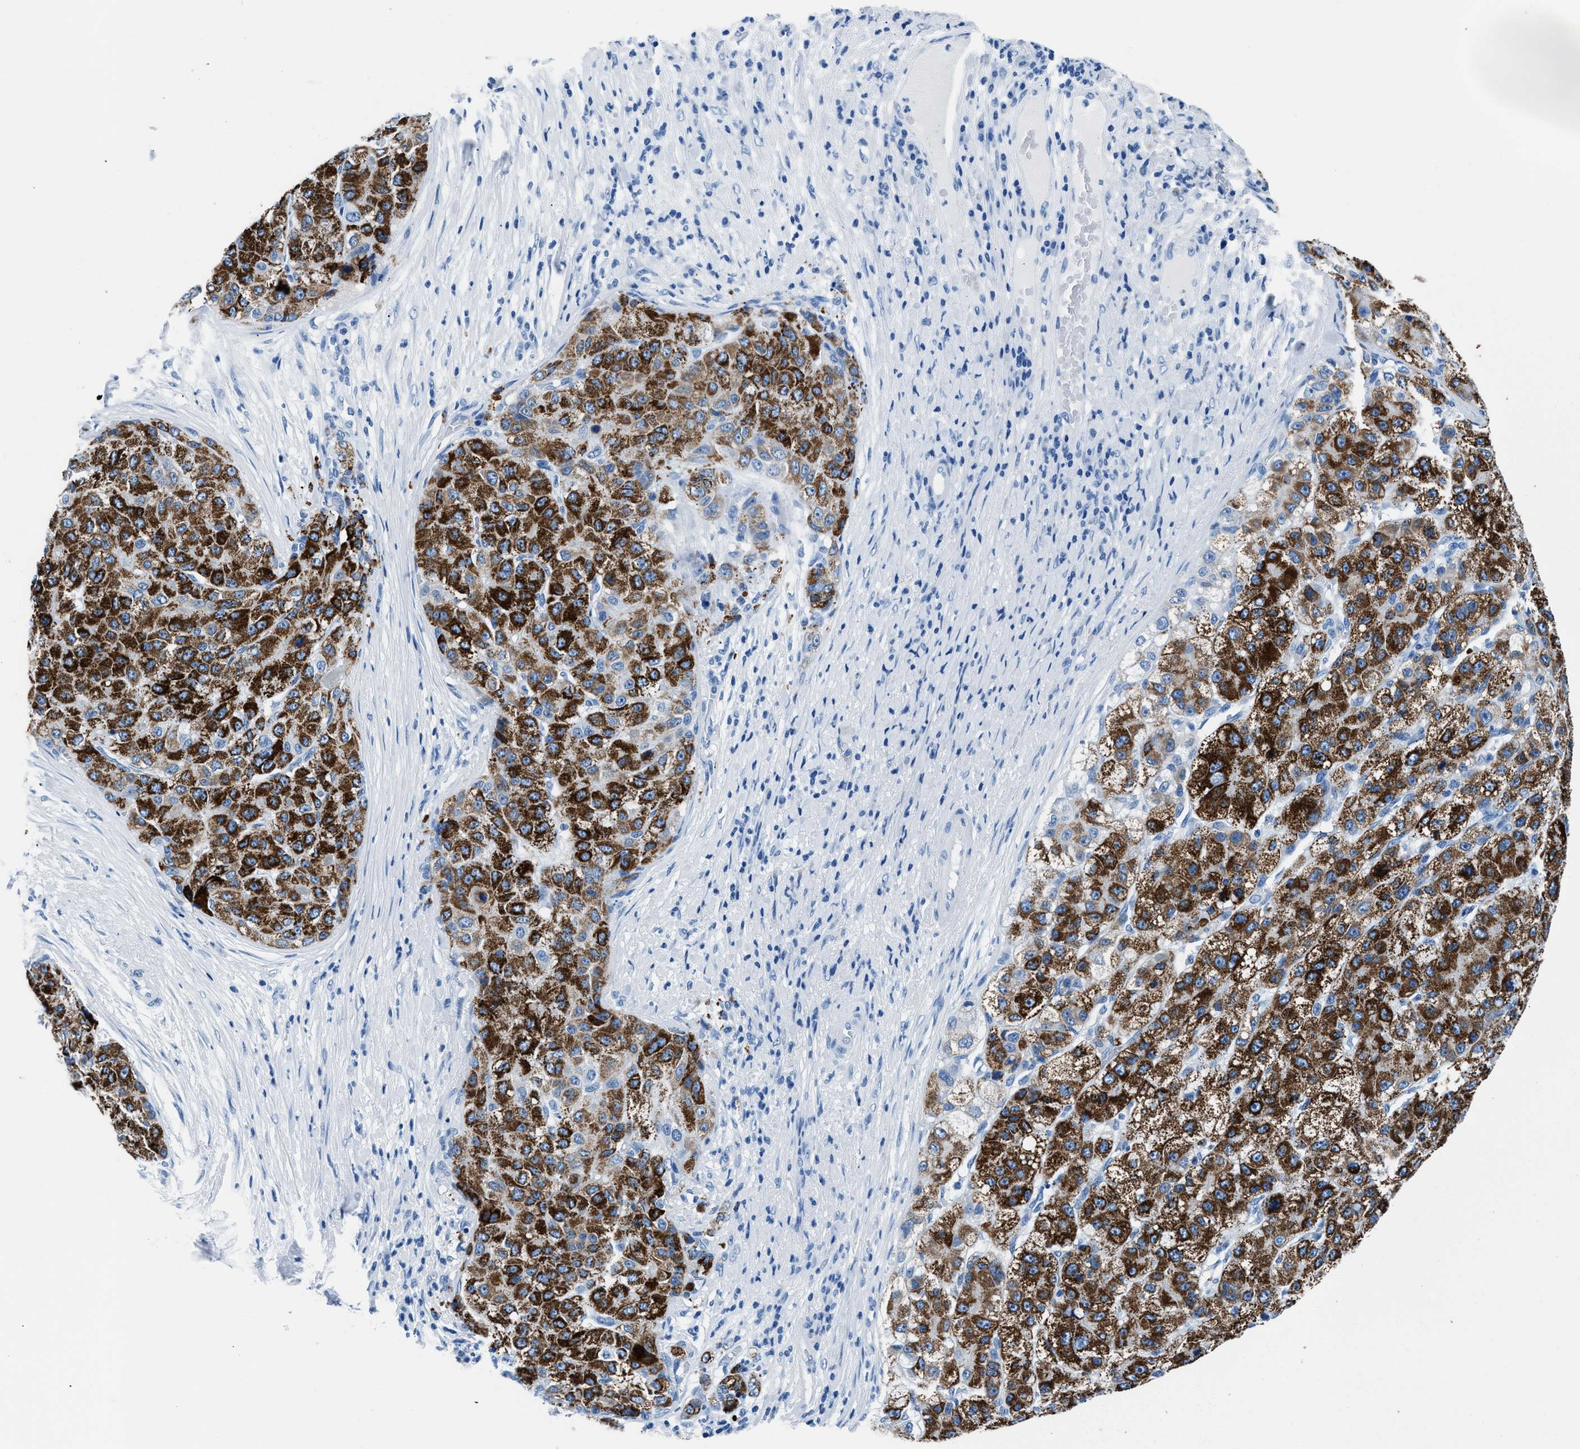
{"staining": {"intensity": "strong", "quantity": ">75%", "location": "cytoplasmic/membranous"}, "tissue": "liver cancer", "cell_type": "Tumor cells", "image_type": "cancer", "snomed": [{"axis": "morphology", "description": "Carcinoma, Hepatocellular, NOS"}, {"axis": "topography", "description": "Liver"}], "caption": "This photomicrograph demonstrates immunohistochemistry staining of human liver hepatocellular carcinoma, with high strong cytoplasmic/membranous positivity in approximately >75% of tumor cells.", "gene": "CPS1", "patient": {"sex": "male", "age": 80}}